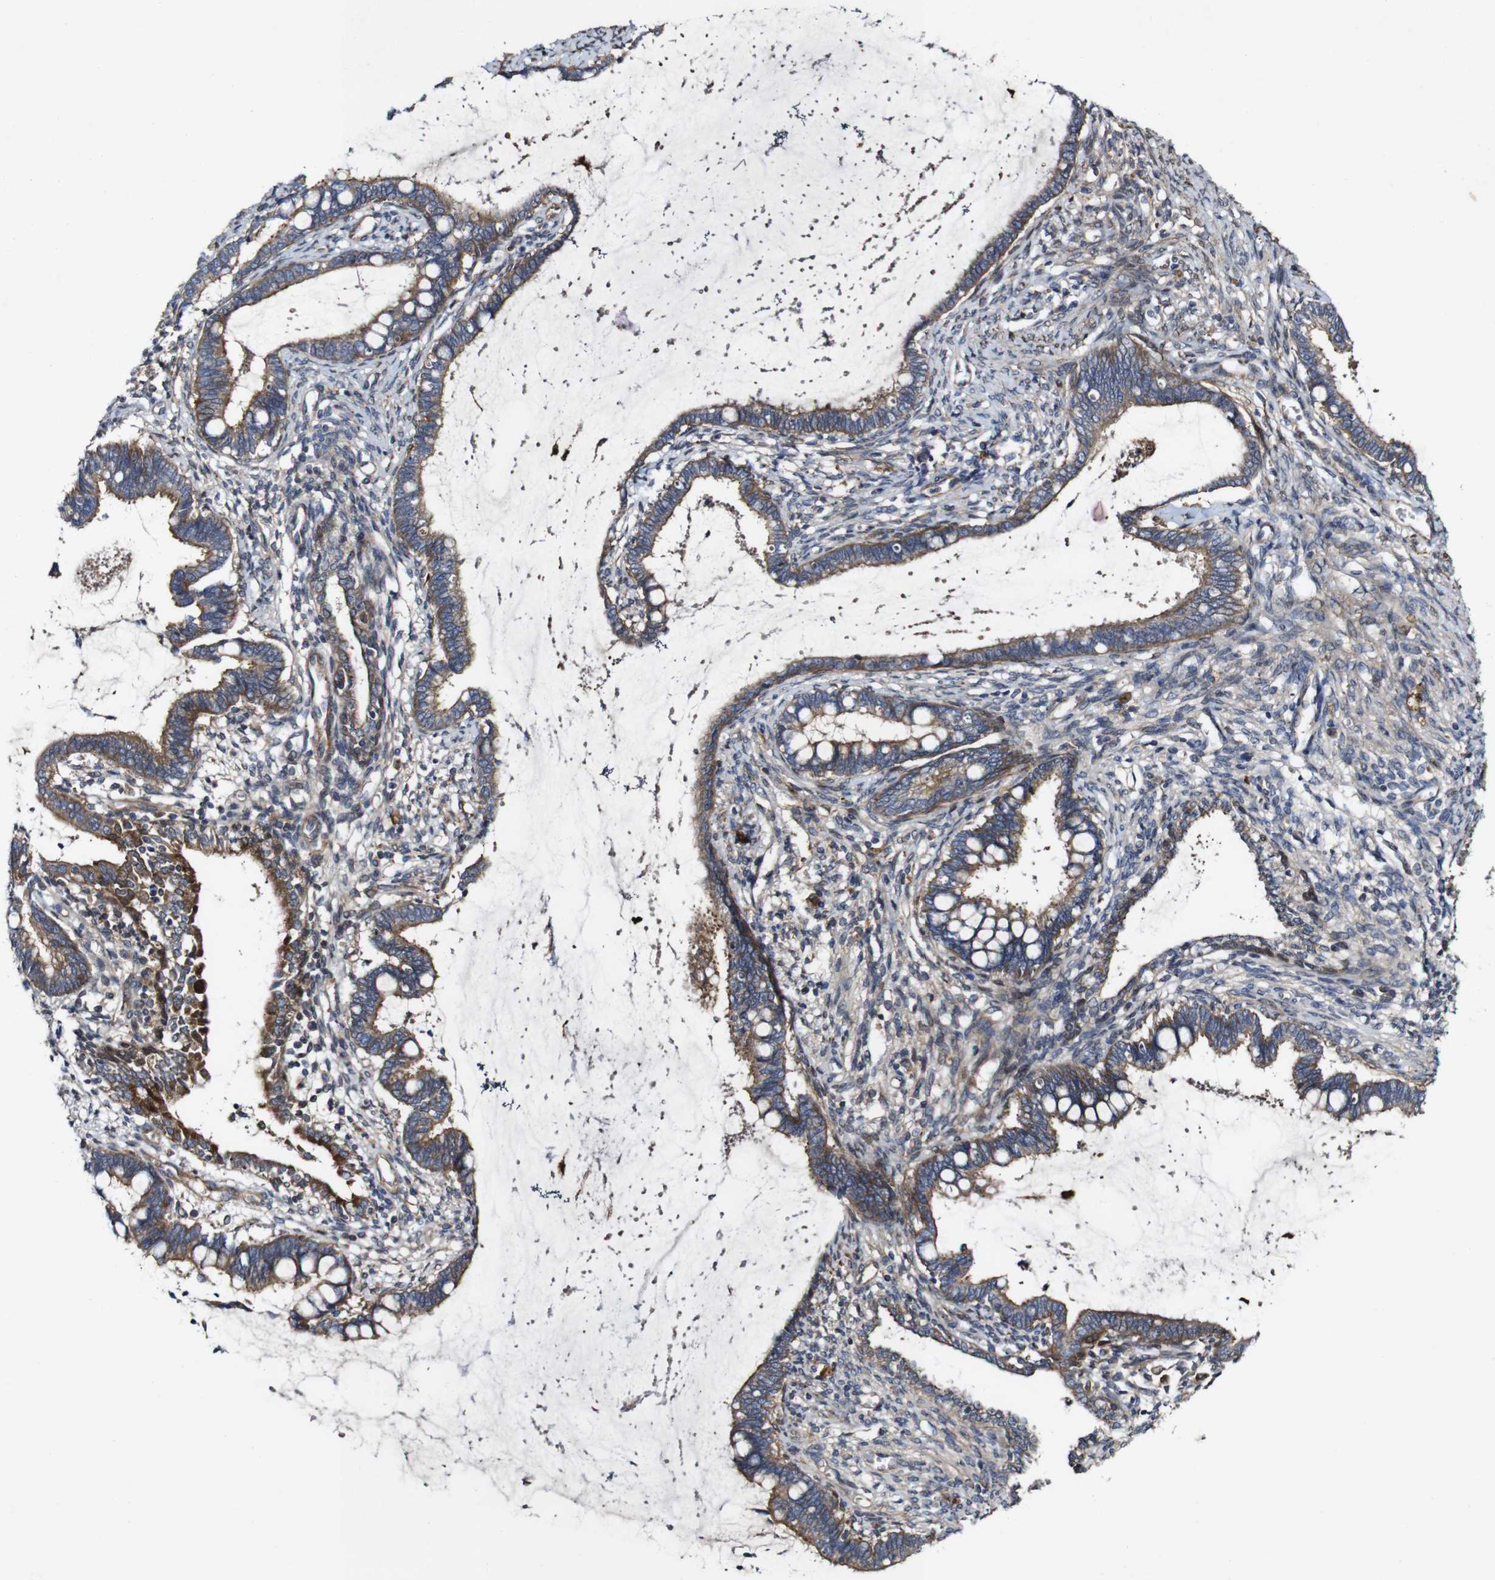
{"staining": {"intensity": "moderate", "quantity": ">75%", "location": "cytoplasmic/membranous"}, "tissue": "cervical cancer", "cell_type": "Tumor cells", "image_type": "cancer", "snomed": [{"axis": "morphology", "description": "Adenocarcinoma, NOS"}, {"axis": "topography", "description": "Cervix"}], "caption": "There is medium levels of moderate cytoplasmic/membranous positivity in tumor cells of cervical cancer, as demonstrated by immunohistochemical staining (brown color).", "gene": "GSDME", "patient": {"sex": "female", "age": 44}}